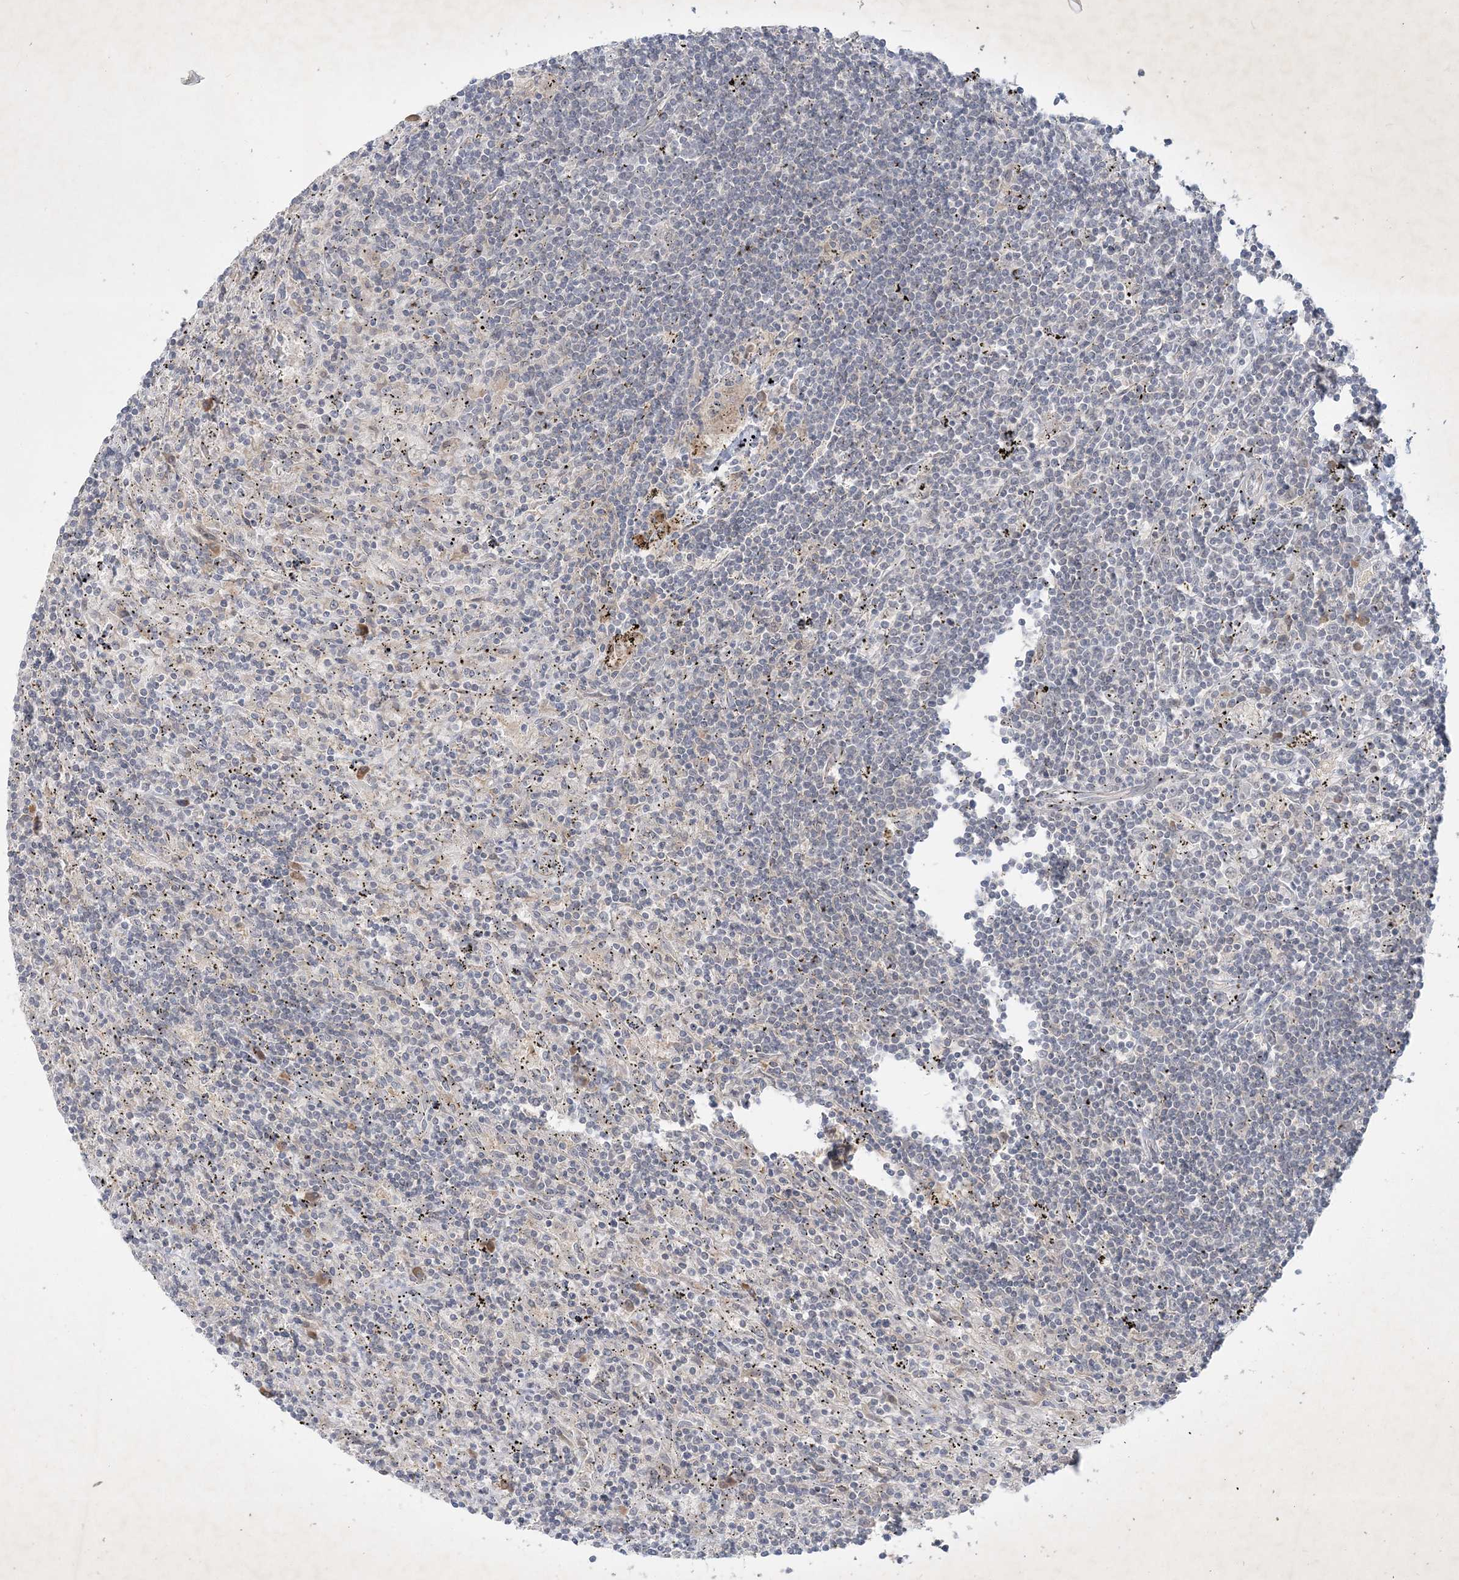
{"staining": {"intensity": "negative", "quantity": "none", "location": "none"}, "tissue": "lymphoma", "cell_type": "Tumor cells", "image_type": "cancer", "snomed": [{"axis": "morphology", "description": "Malignant lymphoma, non-Hodgkin's type, Low grade"}, {"axis": "topography", "description": "Spleen"}], "caption": "Lymphoma stained for a protein using IHC demonstrates no staining tumor cells.", "gene": "BOD1", "patient": {"sex": "male", "age": 76}}